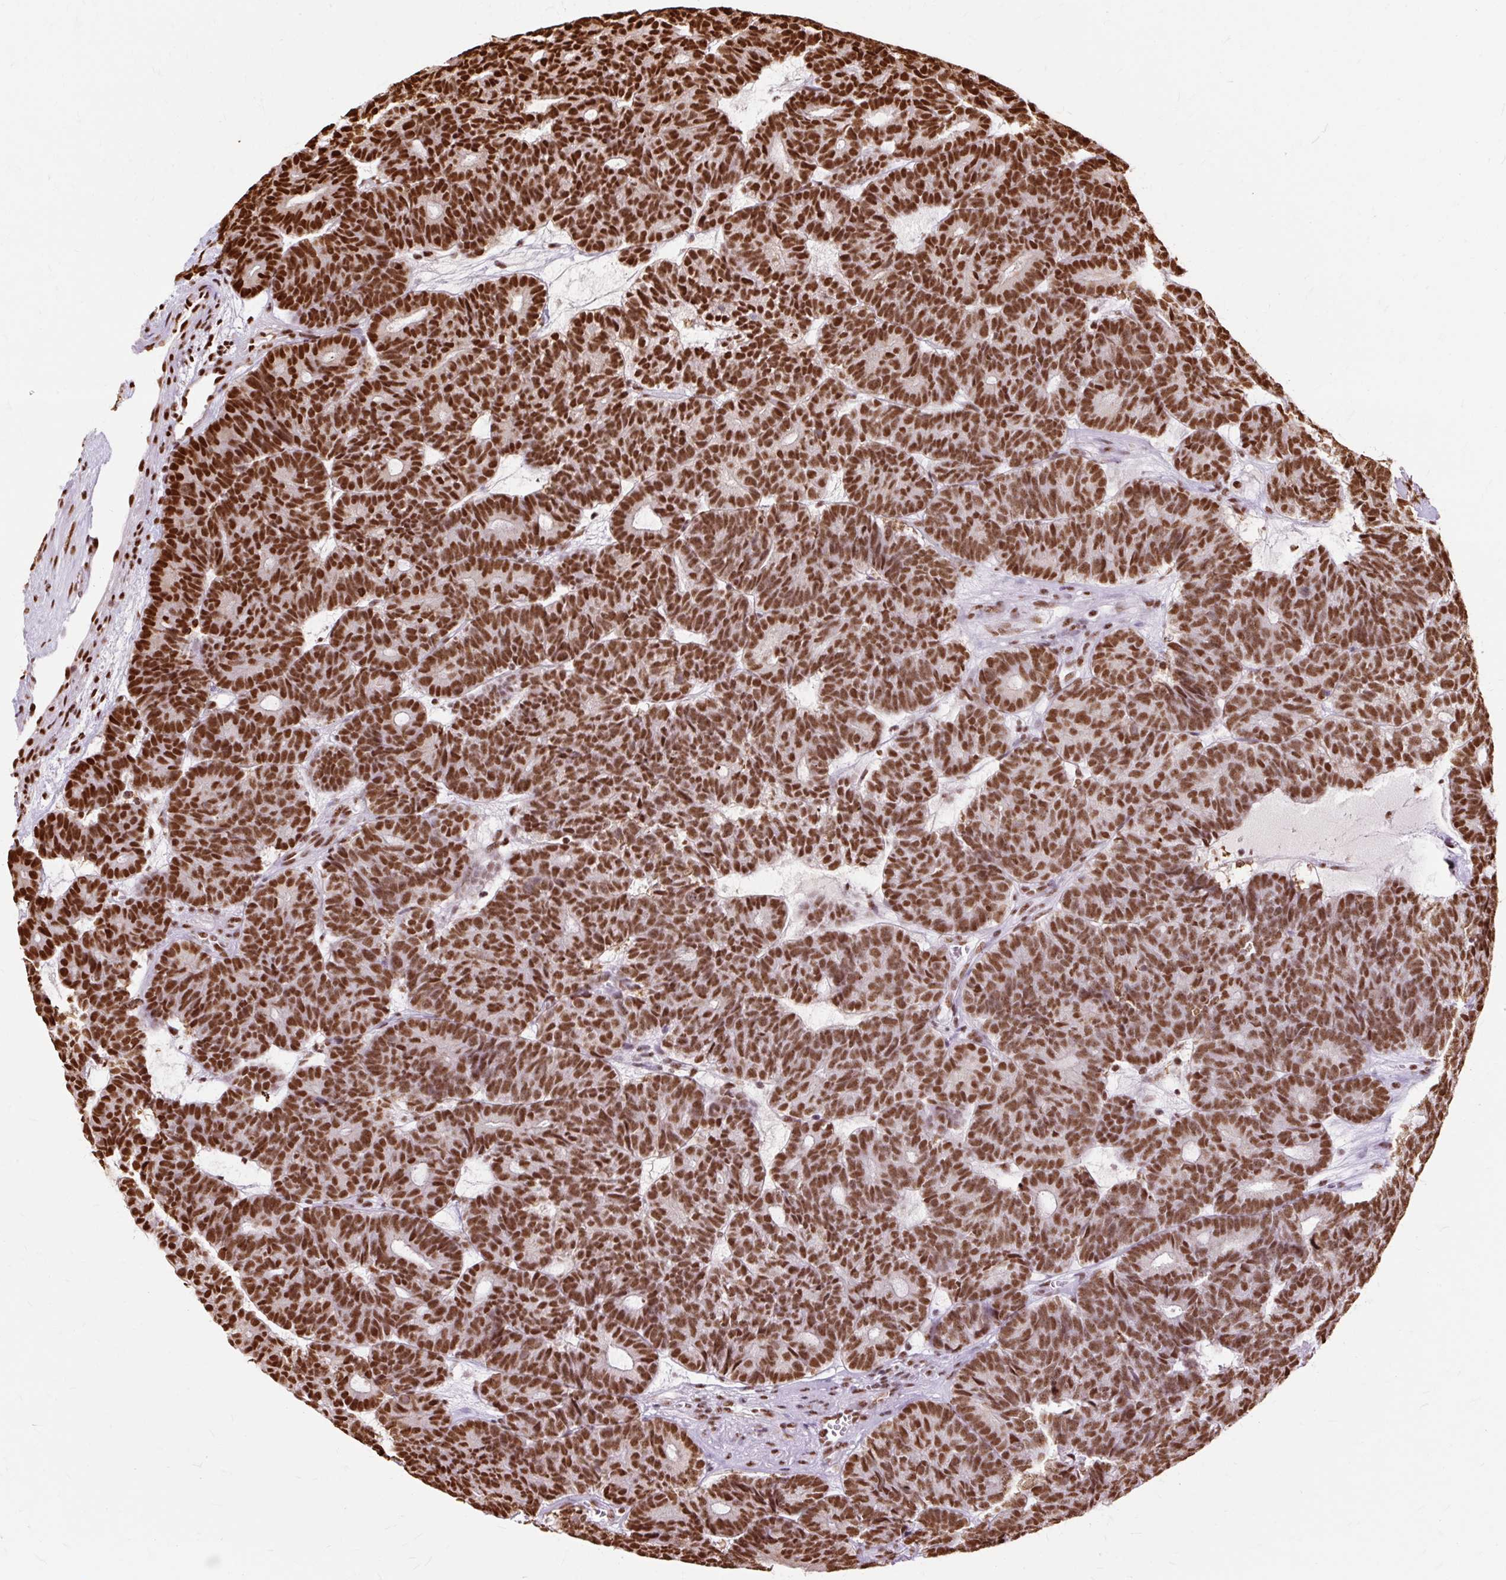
{"staining": {"intensity": "strong", "quantity": ">75%", "location": "nuclear"}, "tissue": "head and neck cancer", "cell_type": "Tumor cells", "image_type": "cancer", "snomed": [{"axis": "morphology", "description": "Adenocarcinoma, NOS"}, {"axis": "topography", "description": "Head-Neck"}], "caption": "Immunohistochemical staining of human head and neck cancer exhibits high levels of strong nuclear positivity in approximately >75% of tumor cells.", "gene": "XRCC6", "patient": {"sex": "female", "age": 81}}